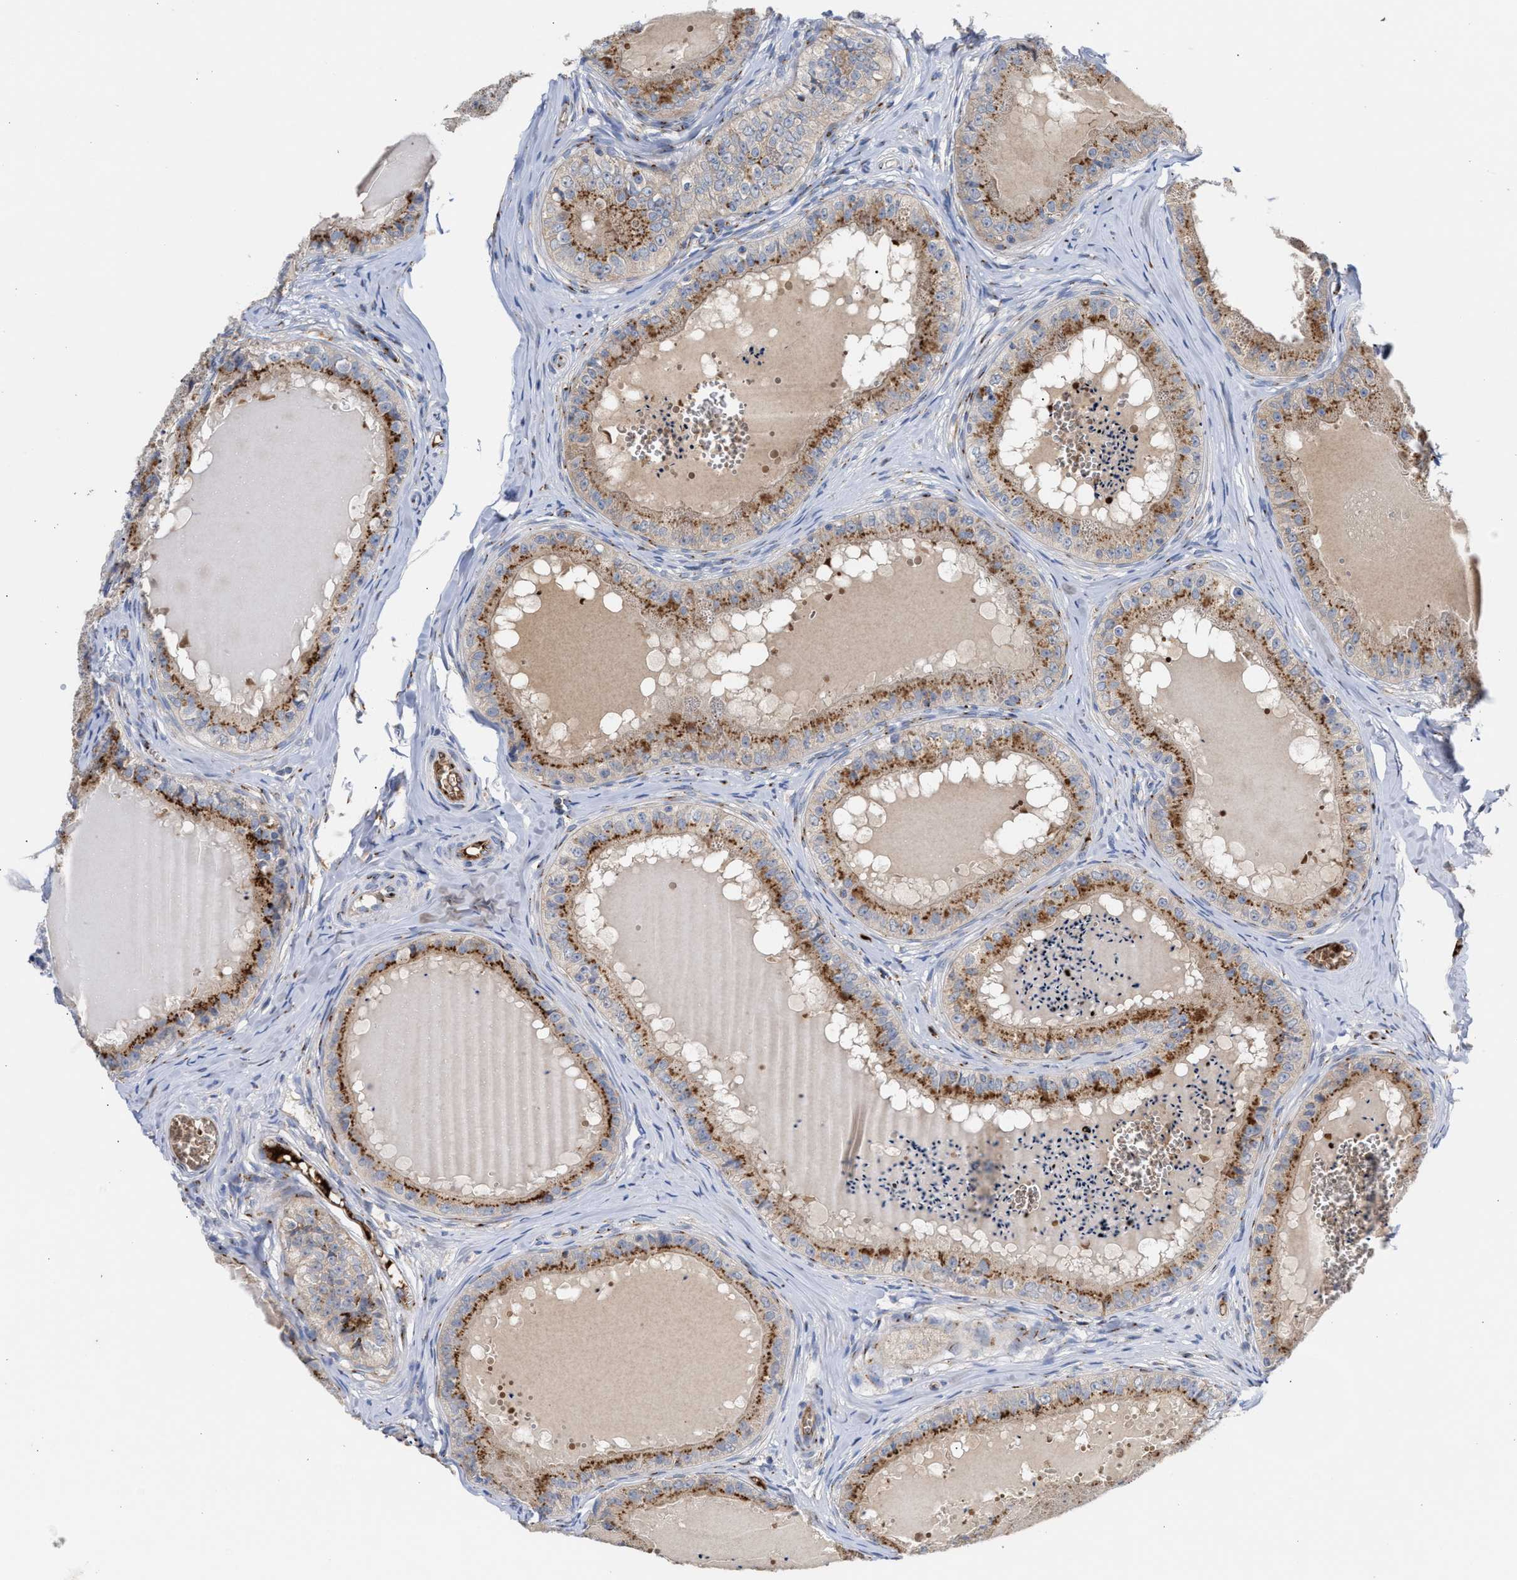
{"staining": {"intensity": "moderate", "quantity": "25%-75%", "location": "cytoplasmic/membranous"}, "tissue": "epididymis", "cell_type": "Glandular cells", "image_type": "normal", "snomed": [{"axis": "morphology", "description": "Normal tissue, NOS"}, {"axis": "topography", "description": "Epididymis"}], "caption": "Protein staining by IHC demonstrates moderate cytoplasmic/membranous staining in about 25%-75% of glandular cells in unremarkable epididymis. (IHC, brightfield microscopy, high magnification).", "gene": "CCL2", "patient": {"sex": "male", "age": 31}}